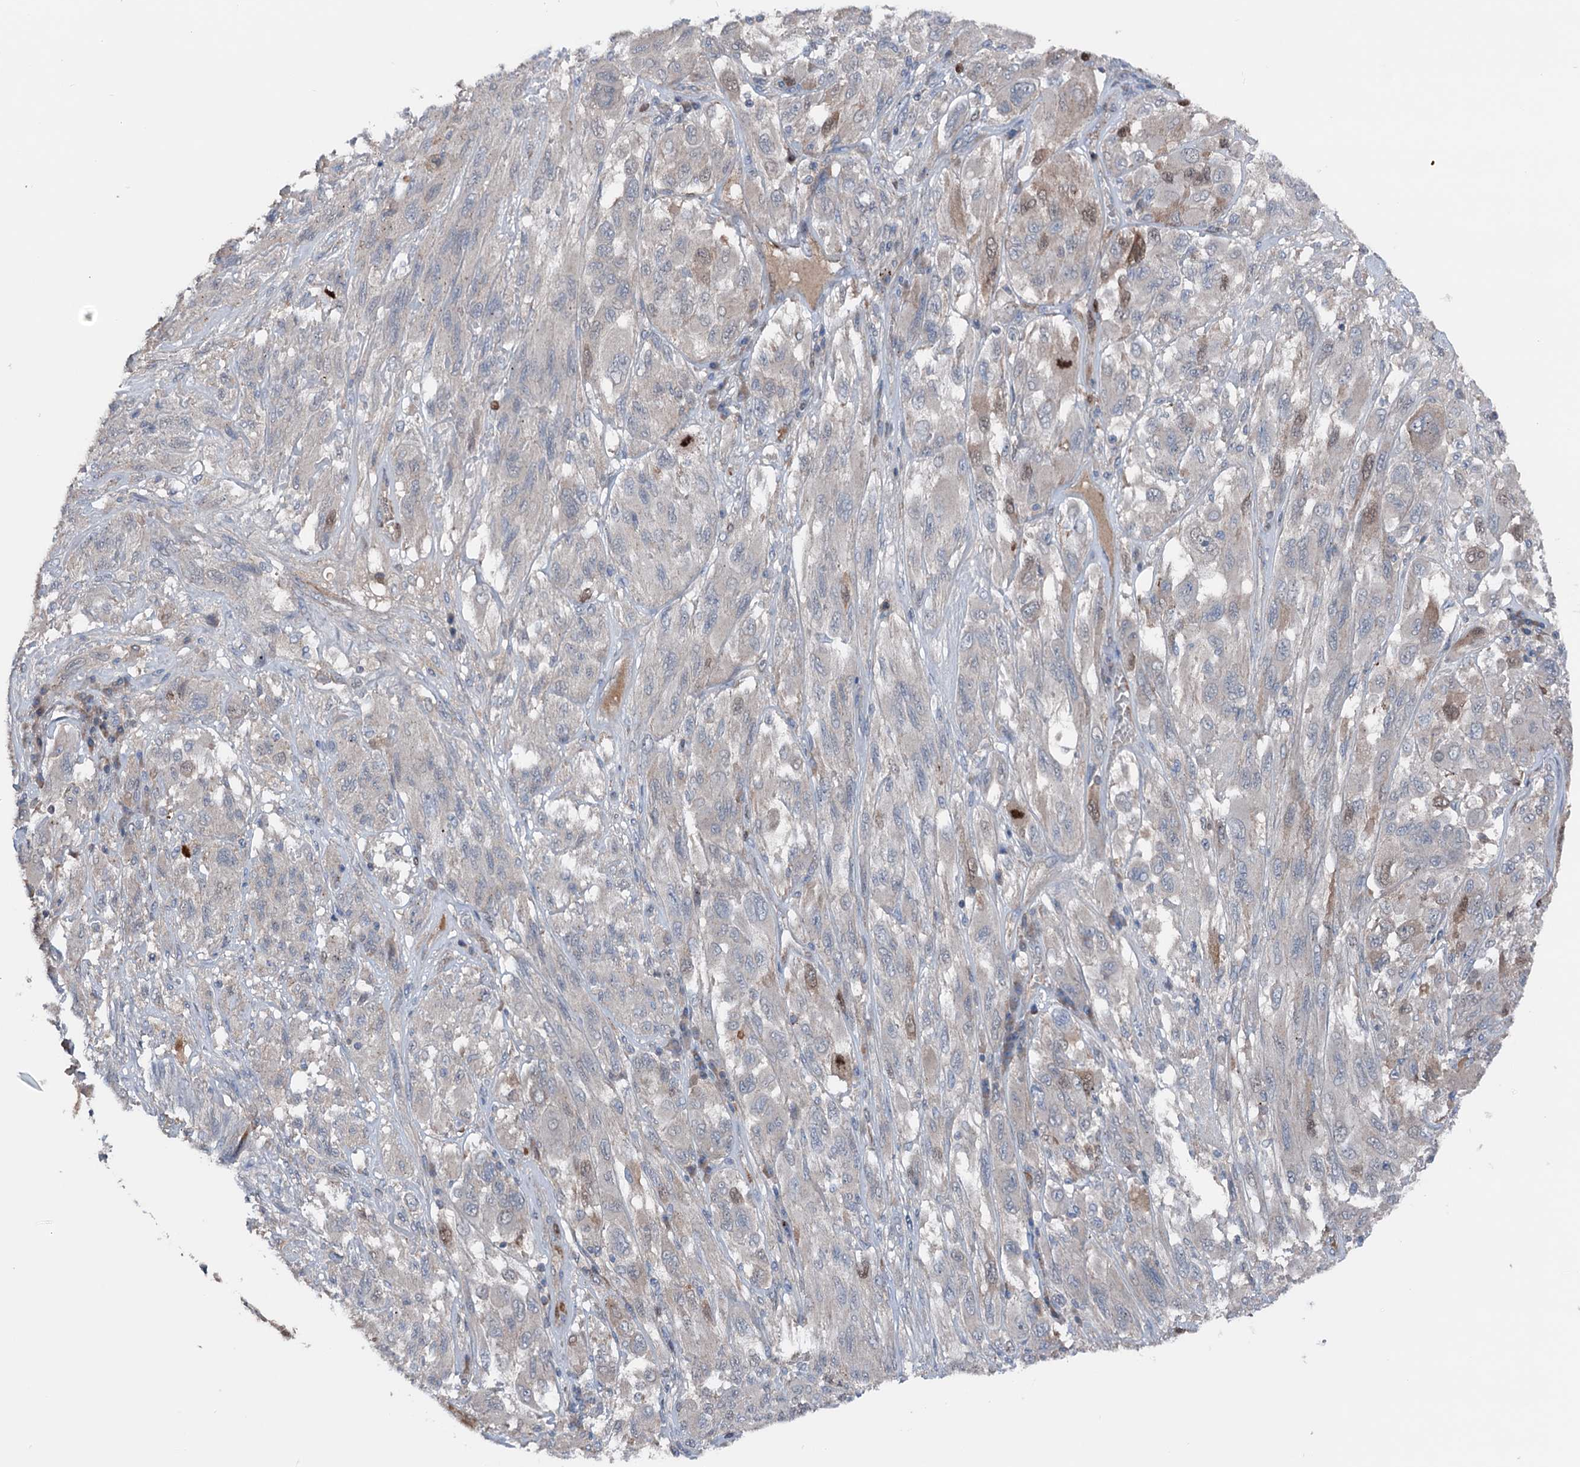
{"staining": {"intensity": "negative", "quantity": "none", "location": "none"}, "tissue": "melanoma", "cell_type": "Tumor cells", "image_type": "cancer", "snomed": [{"axis": "morphology", "description": "Malignant melanoma, NOS"}, {"axis": "topography", "description": "Skin"}], "caption": "Immunohistochemical staining of human melanoma displays no significant staining in tumor cells. Nuclei are stained in blue.", "gene": "NCAPD2", "patient": {"sex": "female", "age": 91}}